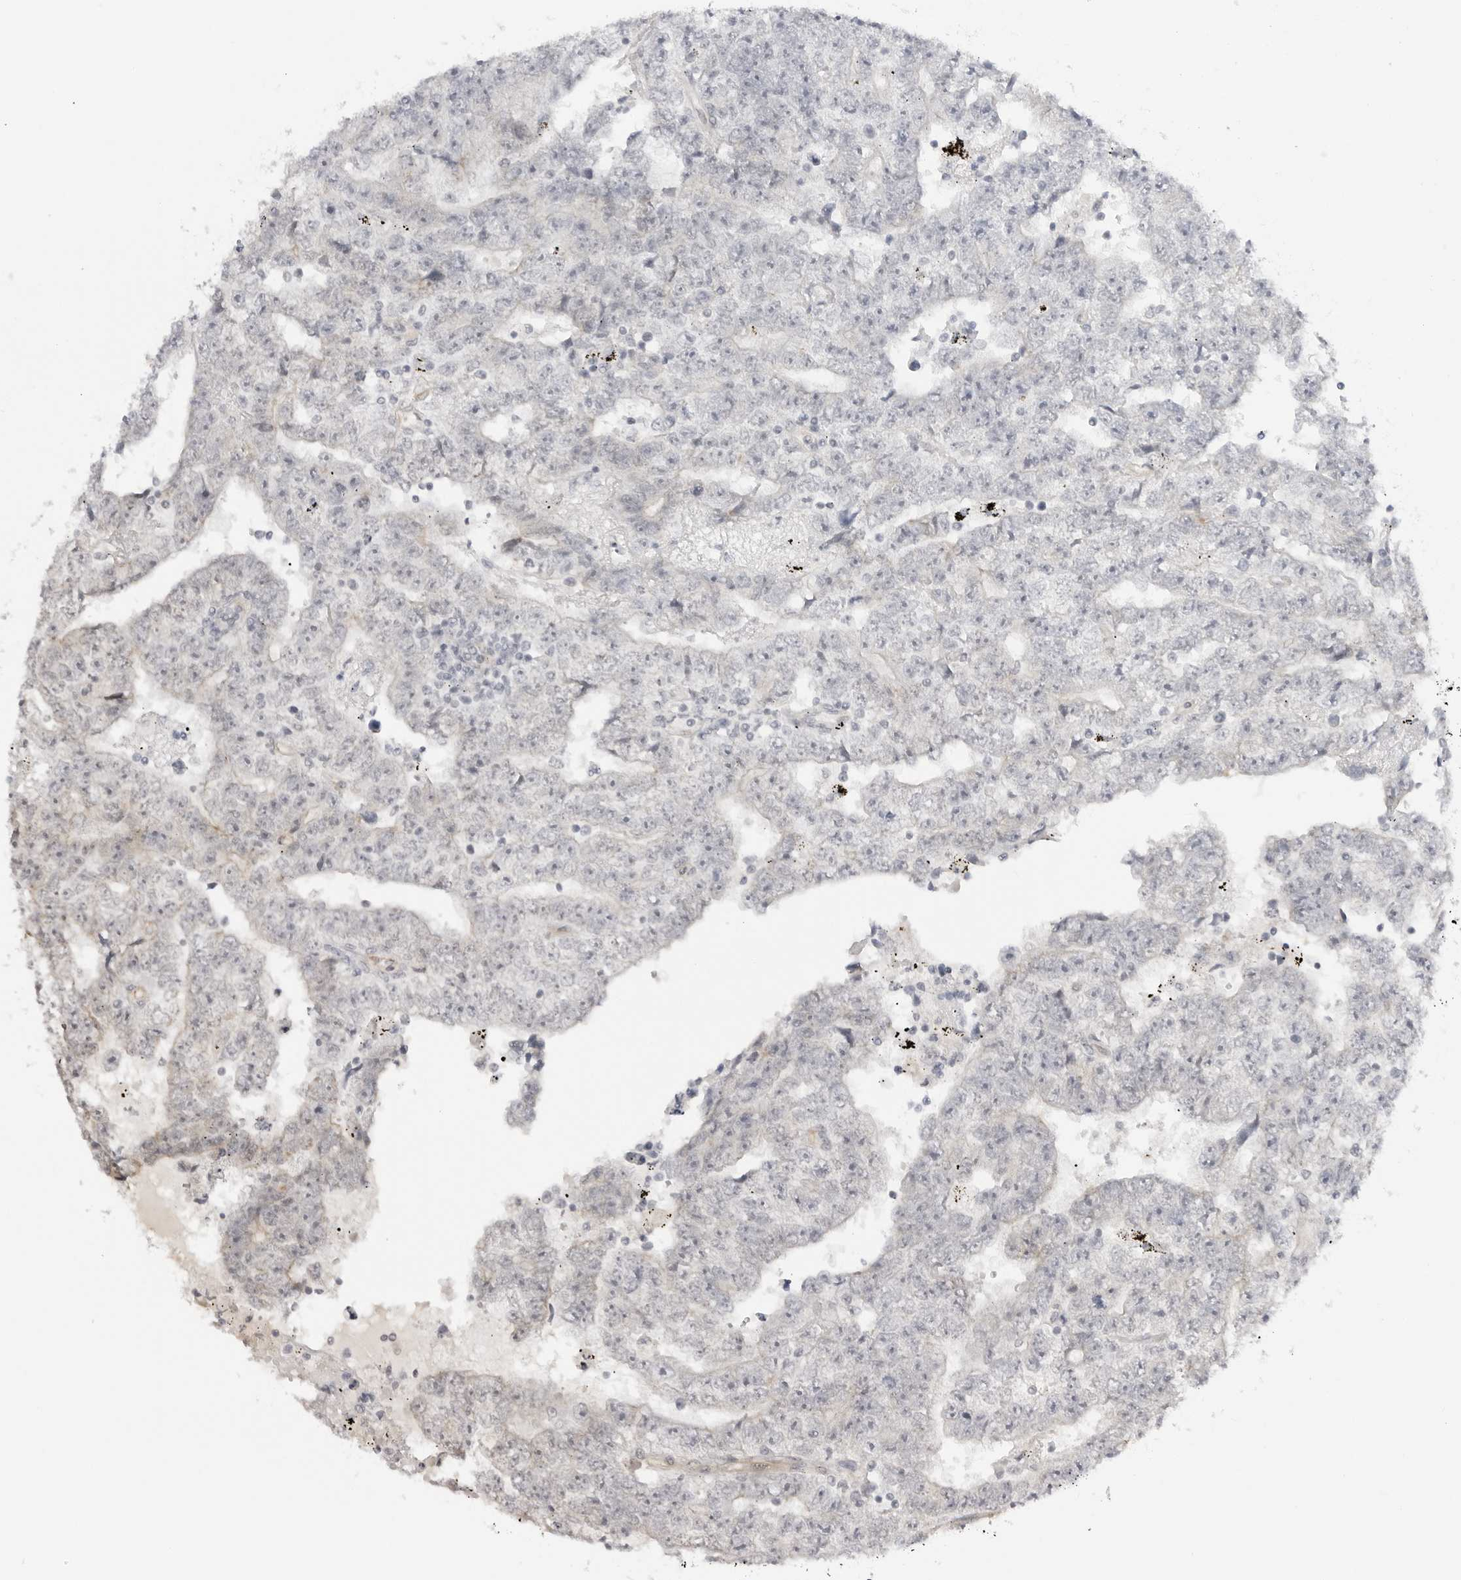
{"staining": {"intensity": "negative", "quantity": "none", "location": "none"}, "tissue": "testis cancer", "cell_type": "Tumor cells", "image_type": "cancer", "snomed": [{"axis": "morphology", "description": "Carcinoma, Embryonal, NOS"}, {"axis": "topography", "description": "Testis"}], "caption": "Immunohistochemical staining of testis embryonal carcinoma shows no significant positivity in tumor cells. (DAB (3,3'-diaminobenzidine) immunohistochemistry (IHC), high magnification).", "gene": "TRAPPC3", "patient": {"sex": "male", "age": 25}}